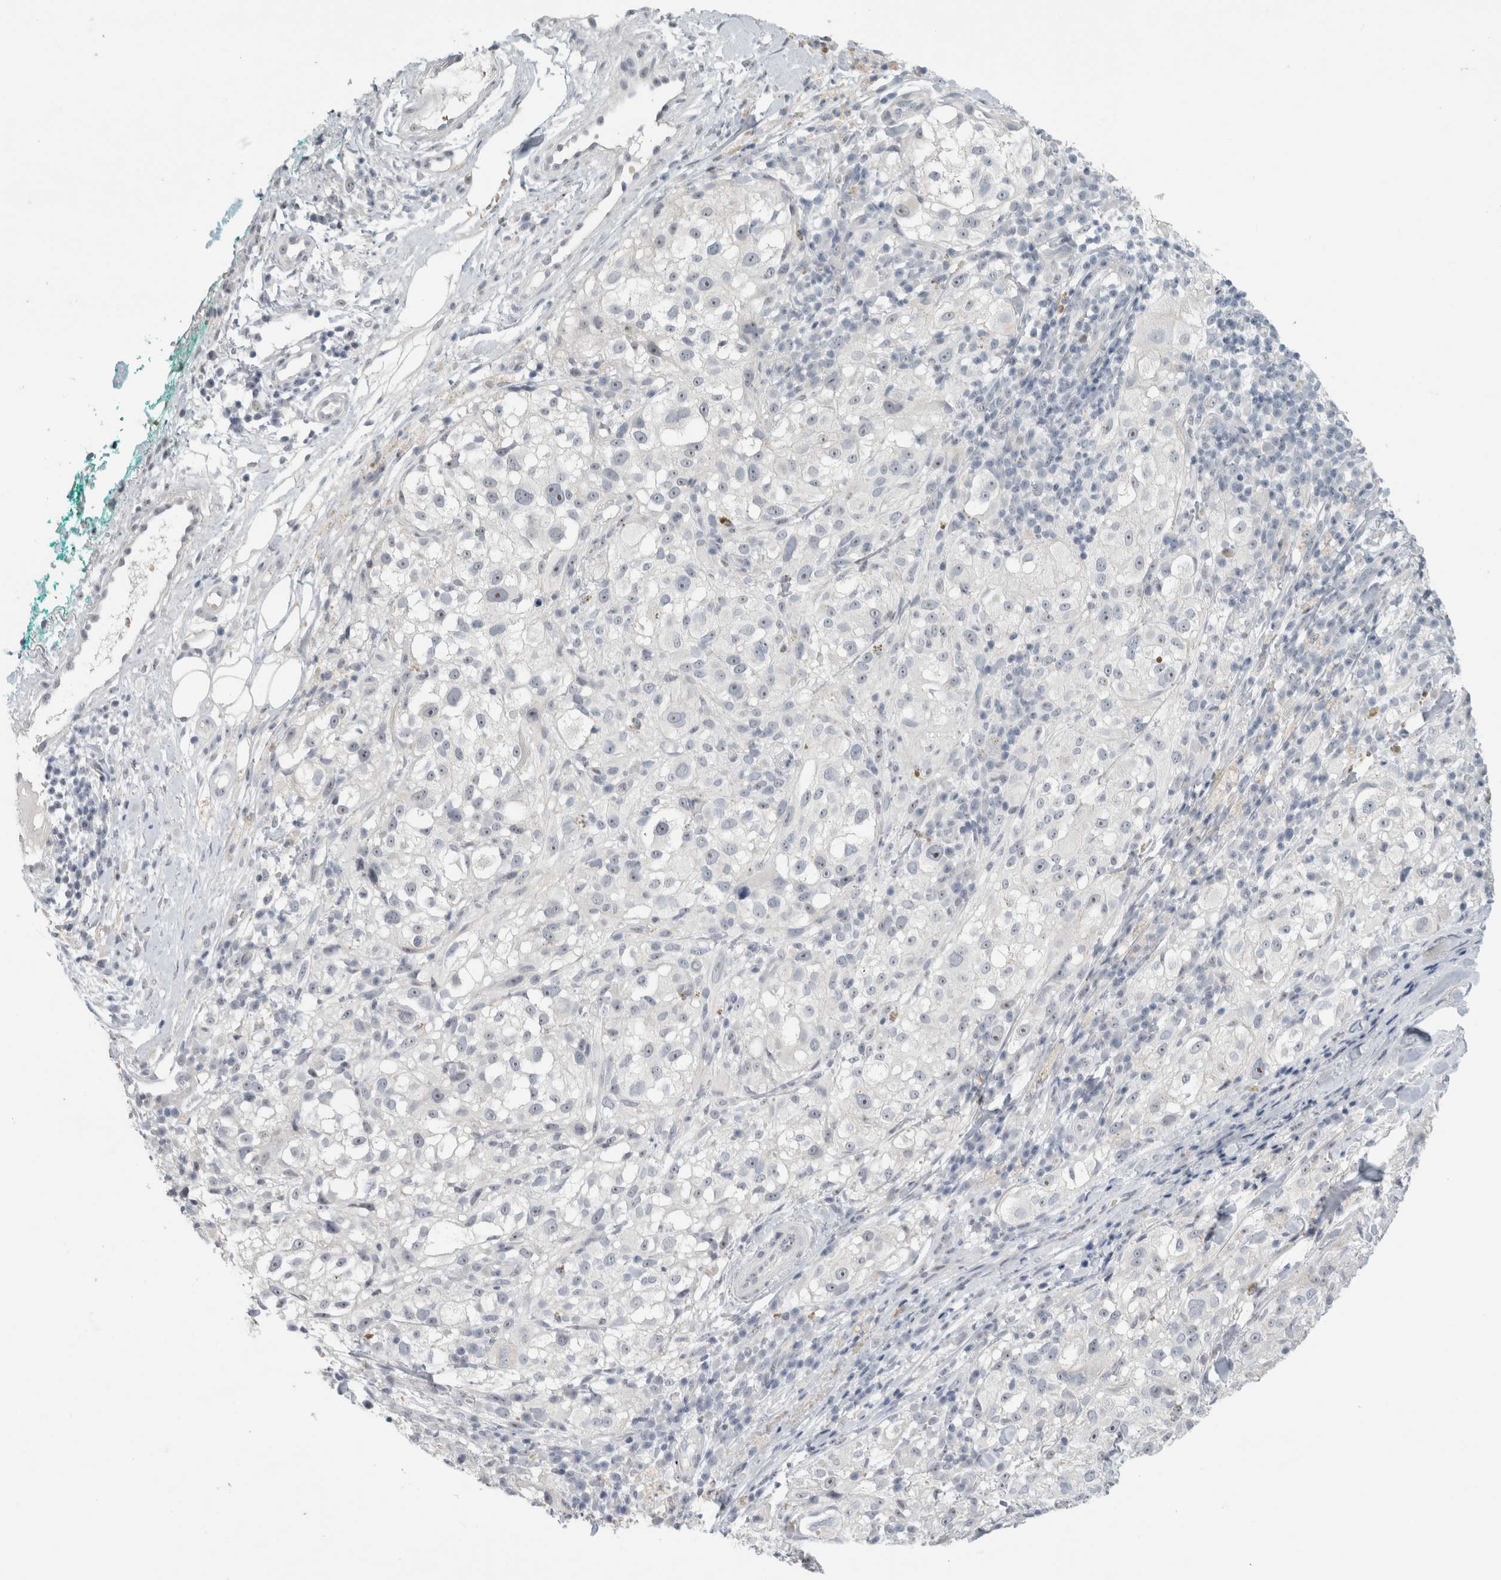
{"staining": {"intensity": "negative", "quantity": "none", "location": "none"}, "tissue": "melanoma", "cell_type": "Tumor cells", "image_type": "cancer", "snomed": [{"axis": "morphology", "description": "Necrosis, NOS"}, {"axis": "morphology", "description": "Malignant melanoma, NOS"}, {"axis": "topography", "description": "Skin"}], "caption": "Immunohistochemical staining of melanoma shows no significant positivity in tumor cells.", "gene": "FMR1NB", "patient": {"sex": "female", "age": 87}}